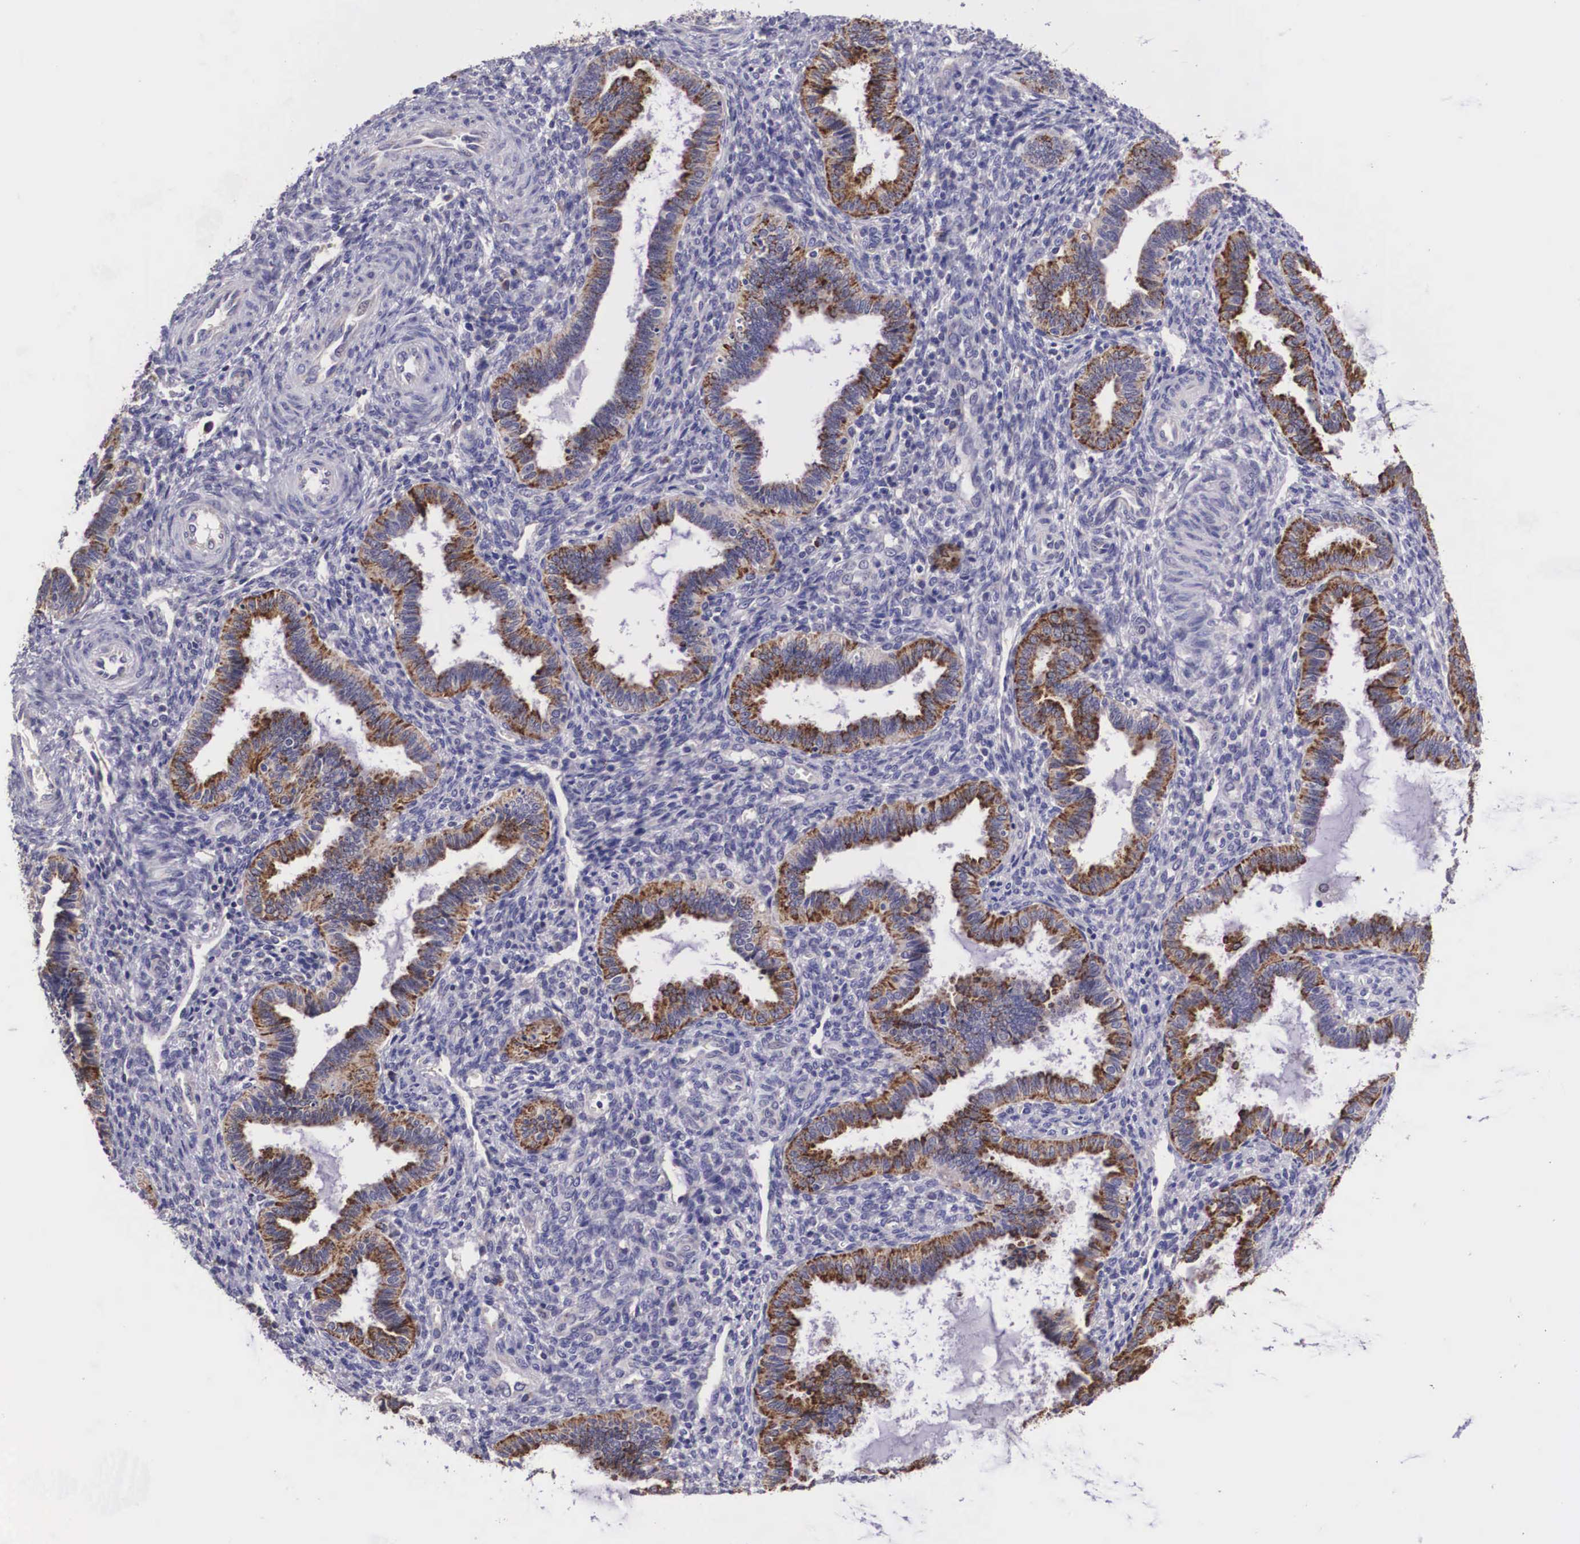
{"staining": {"intensity": "negative", "quantity": "none", "location": "none"}, "tissue": "endometrium", "cell_type": "Cells in endometrial stroma", "image_type": "normal", "snomed": [{"axis": "morphology", "description": "Normal tissue, NOS"}, {"axis": "topography", "description": "Endometrium"}], "caption": "DAB (3,3'-diaminobenzidine) immunohistochemical staining of unremarkable human endometrium reveals no significant staining in cells in endometrial stroma.", "gene": "ARG2", "patient": {"sex": "female", "age": 36}}